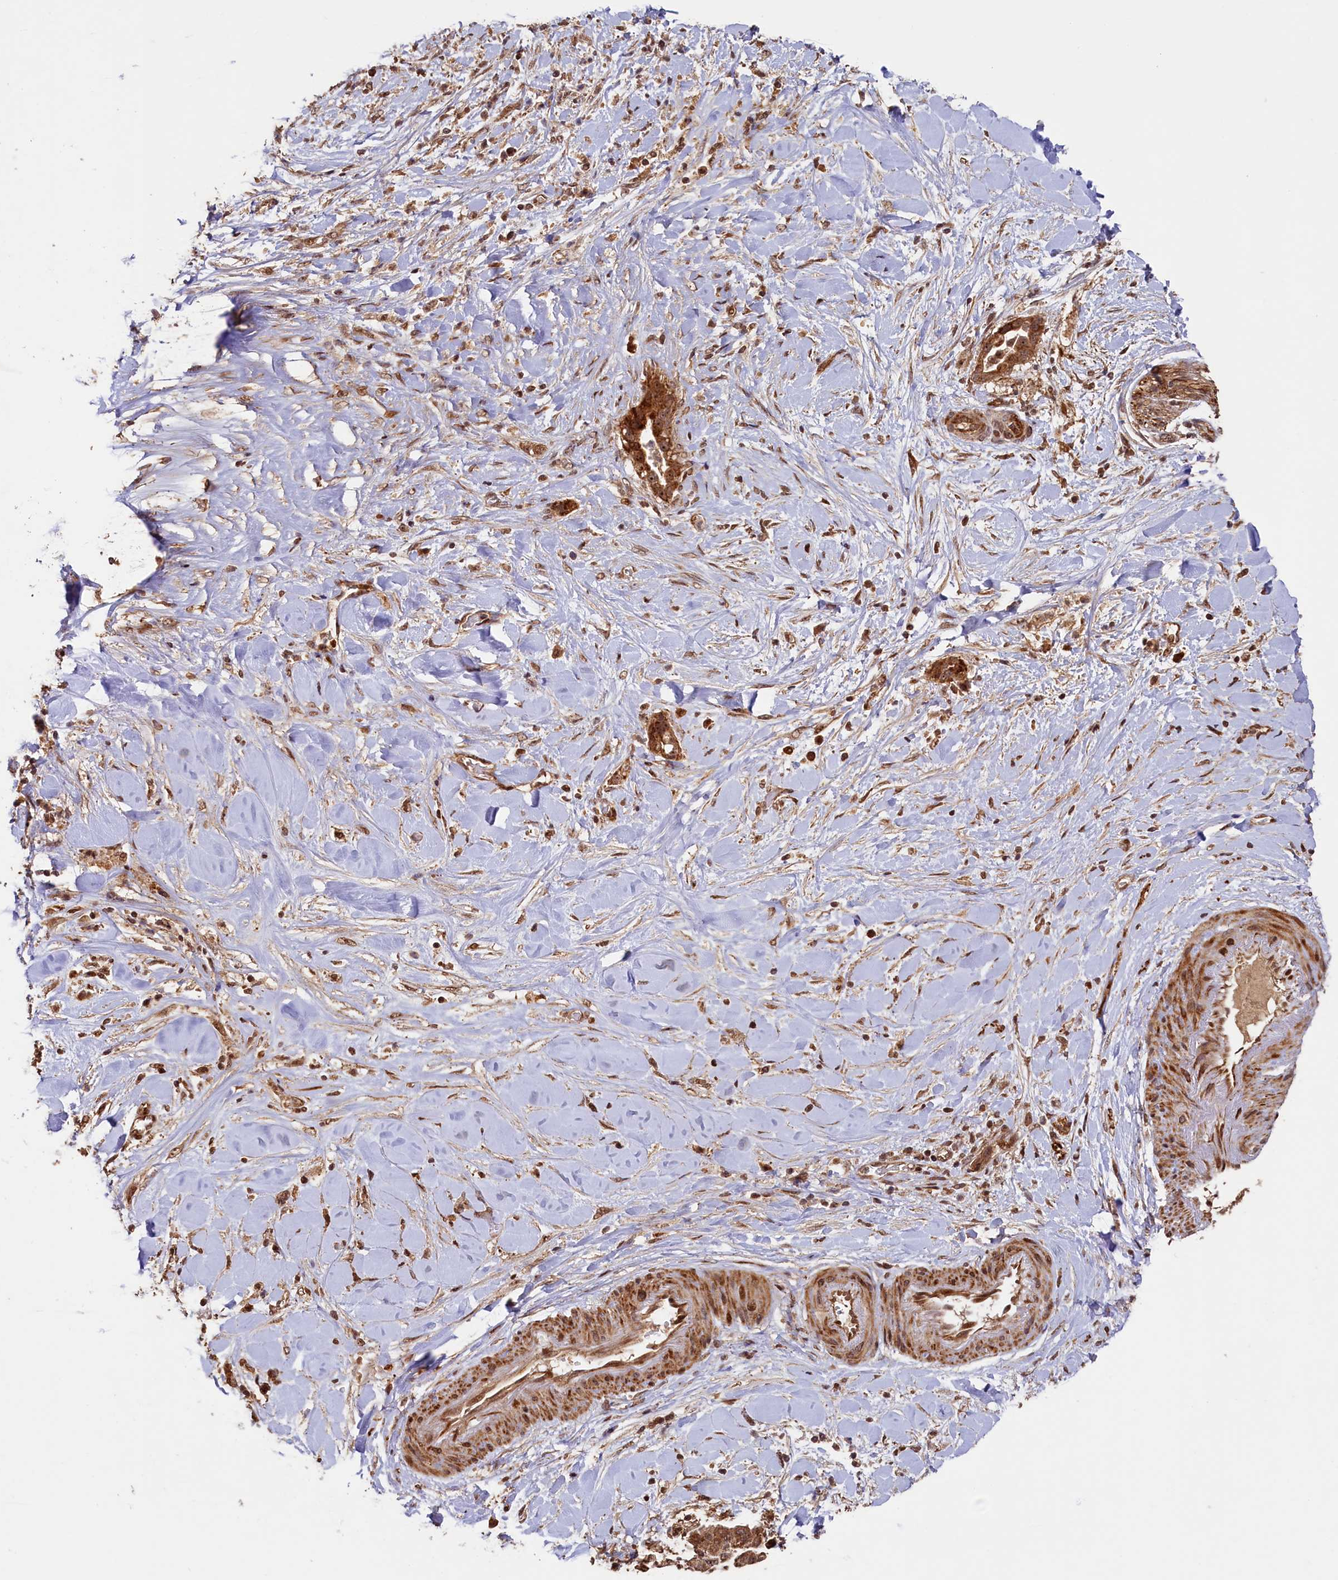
{"staining": {"intensity": "moderate", "quantity": ">75%", "location": "cytoplasmic/membranous,nuclear"}, "tissue": "liver cancer", "cell_type": "Tumor cells", "image_type": "cancer", "snomed": [{"axis": "morphology", "description": "Cholangiocarcinoma"}, {"axis": "topography", "description": "Liver"}], "caption": "About >75% of tumor cells in human cholangiocarcinoma (liver) reveal moderate cytoplasmic/membranous and nuclear protein staining as visualized by brown immunohistochemical staining.", "gene": "SHPRH", "patient": {"sex": "female", "age": 54}}